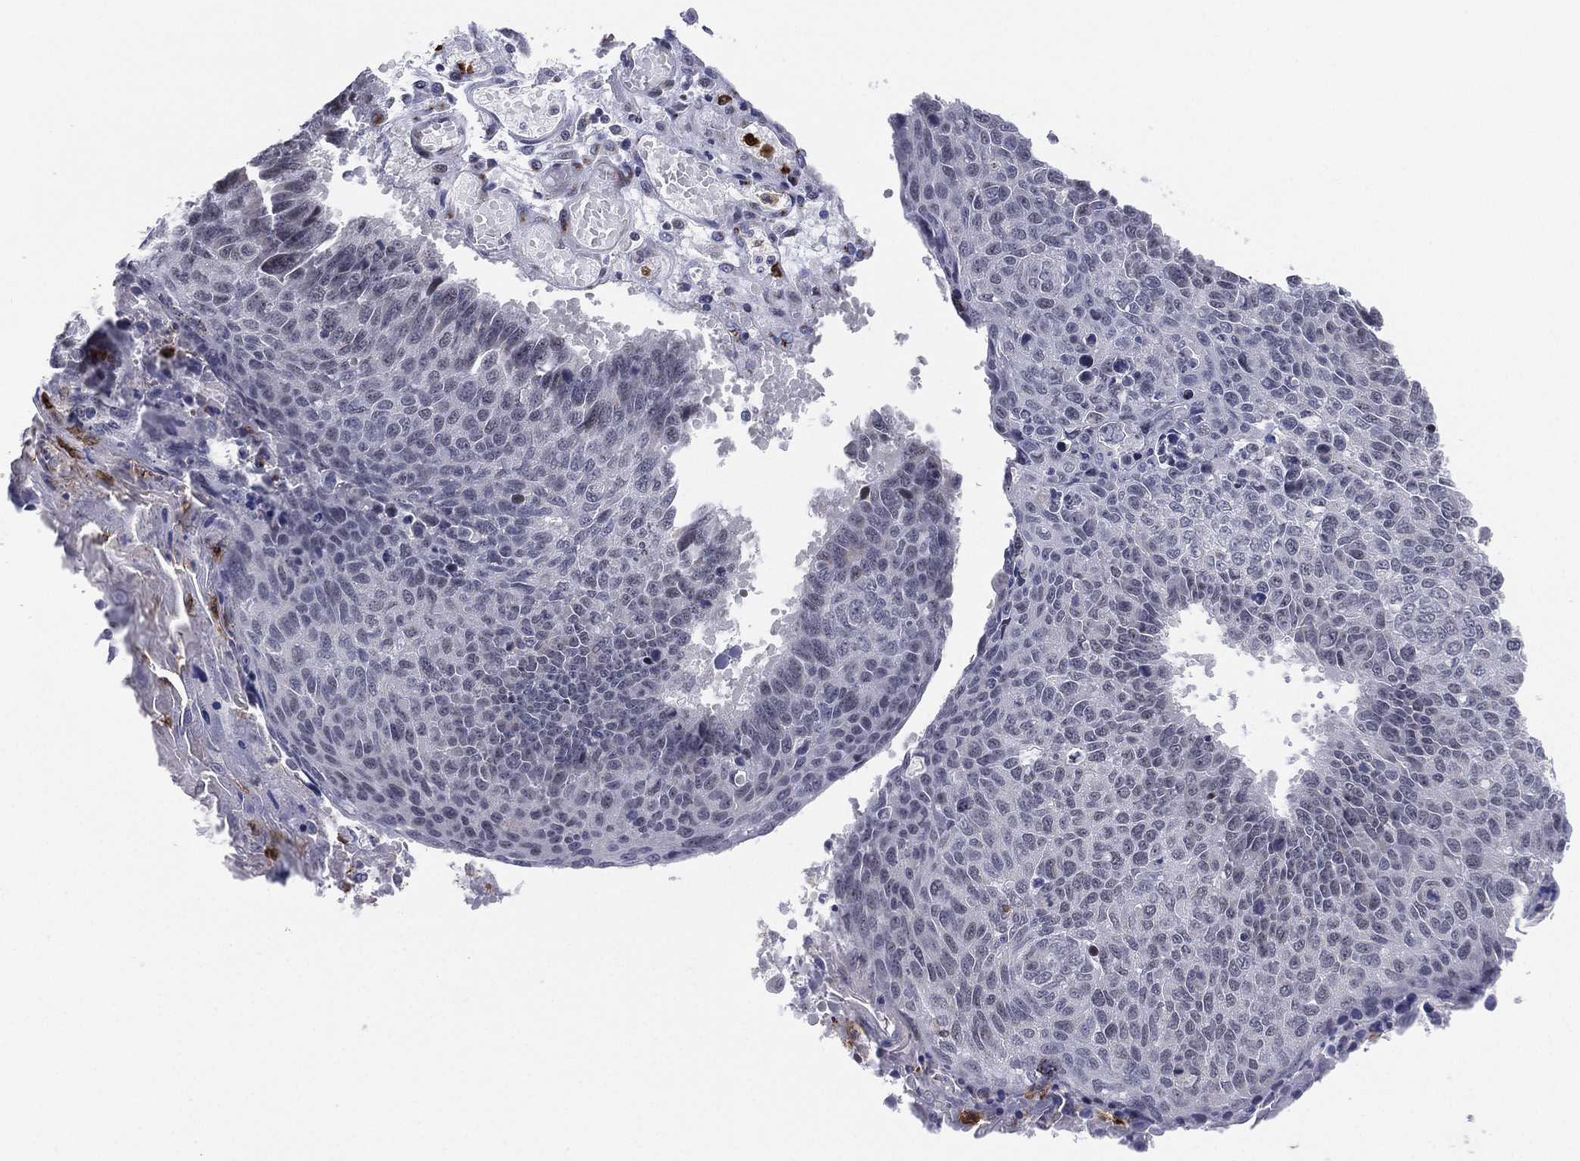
{"staining": {"intensity": "negative", "quantity": "none", "location": "none"}, "tissue": "lung cancer", "cell_type": "Tumor cells", "image_type": "cancer", "snomed": [{"axis": "morphology", "description": "Squamous cell carcinoma, NOS"}, {"axis": "topography", "description": "Lung"}], "caption": "This is an immunohistochemistry micrograph of squamous cell carcinoma (lung). There is no positivity in tumor cells.", "gene": "CD177", "patient": {"sex": "male", "age": 73}}